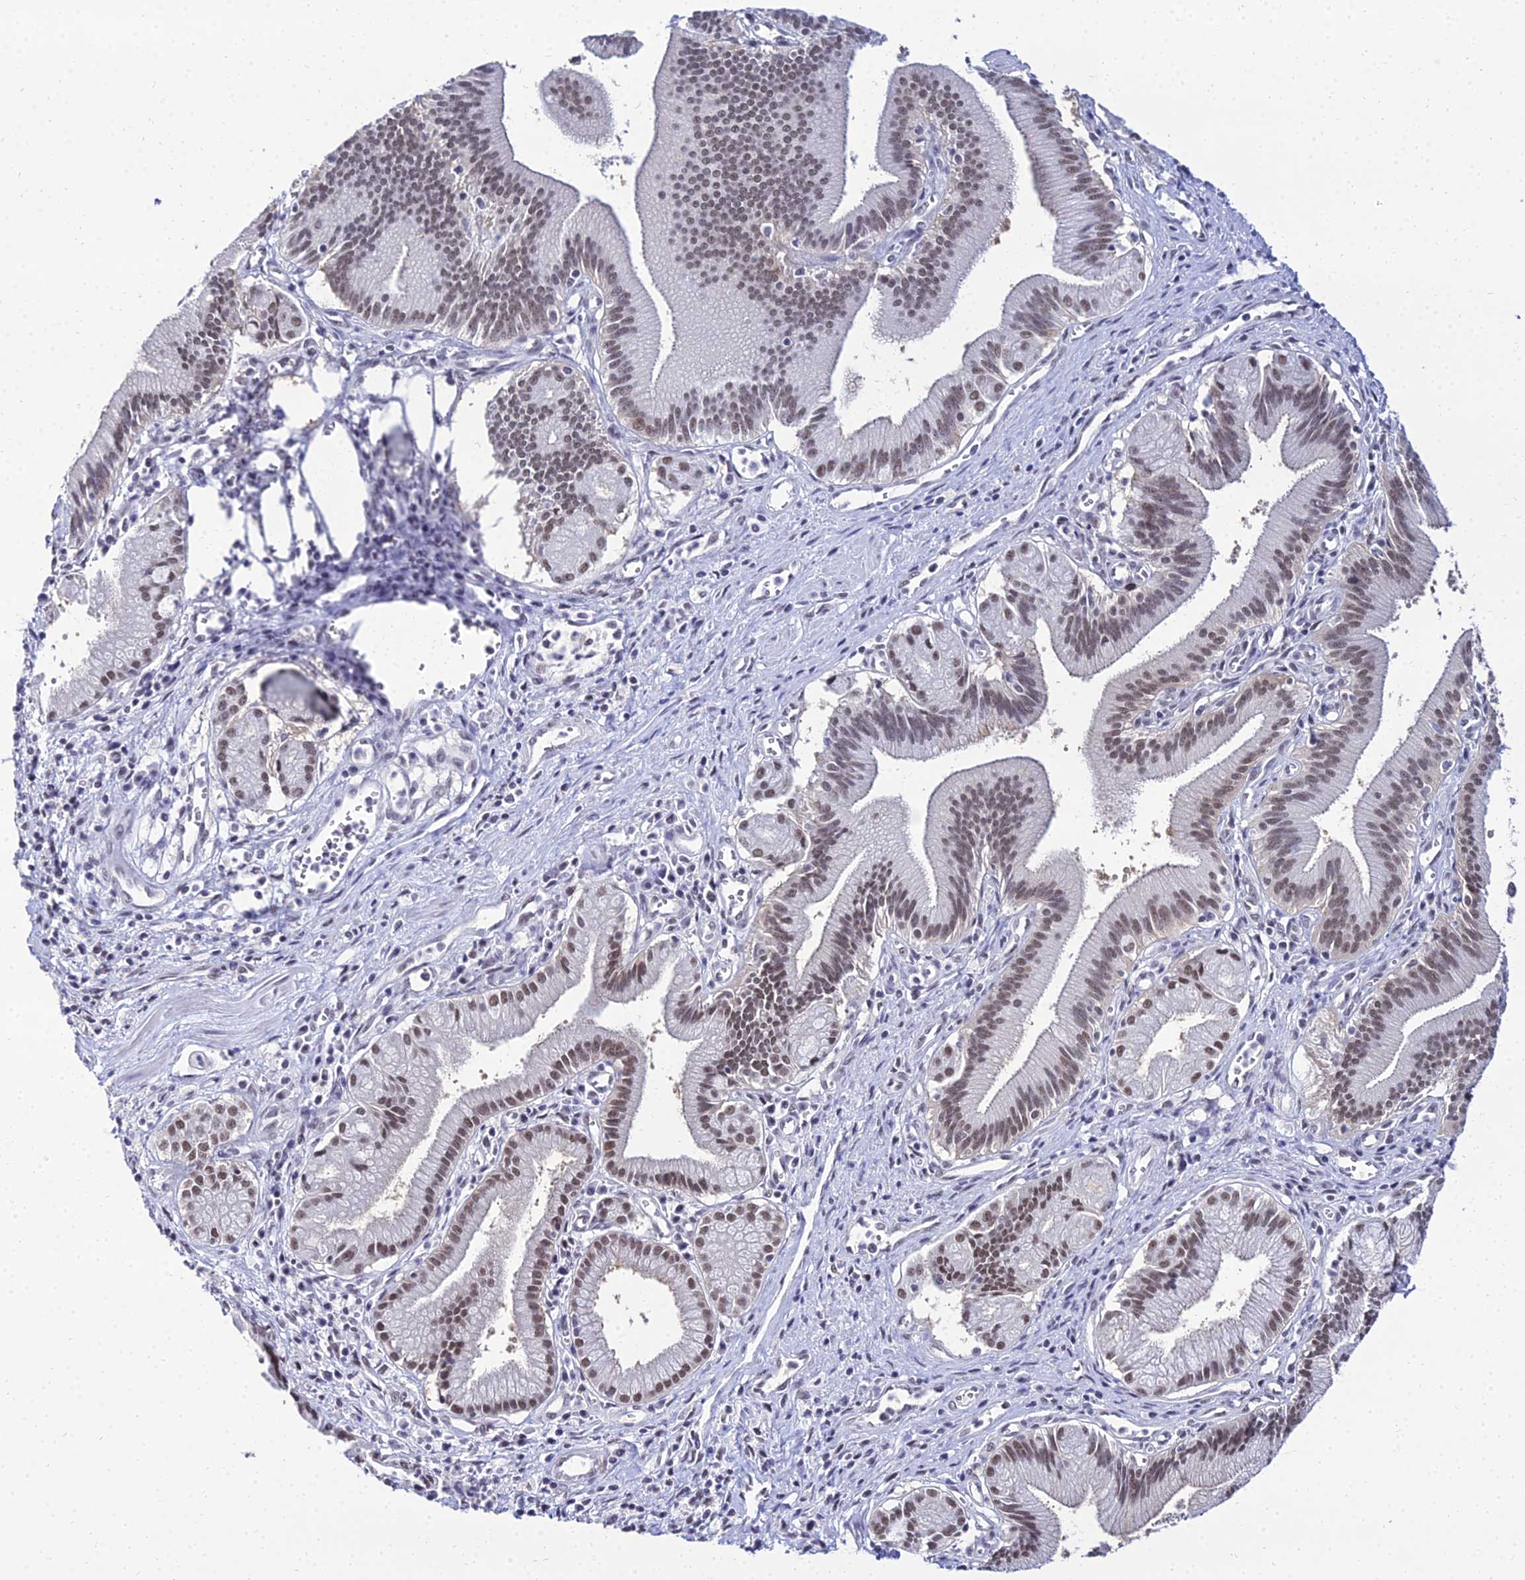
{"staining": {"intensity": "moderate", "quantity": ">75%", "location": "nuclear"}, "tissue": "pancreatic cancer", "cell_type": "Tumor cells", "image_type": "cancer", "snomed": [{"axis": "morphology", "description": "Adenocarcinoma, NOS"}, {"axis": "topography", "description": "Pancreas"}], "caption": "Human pancreatic adenocarcinoma stained with a protein marker shows moderate staining in tumor cells.", "gene": "PPP4R2", "patient": {"sex": "male", "age": 78}}